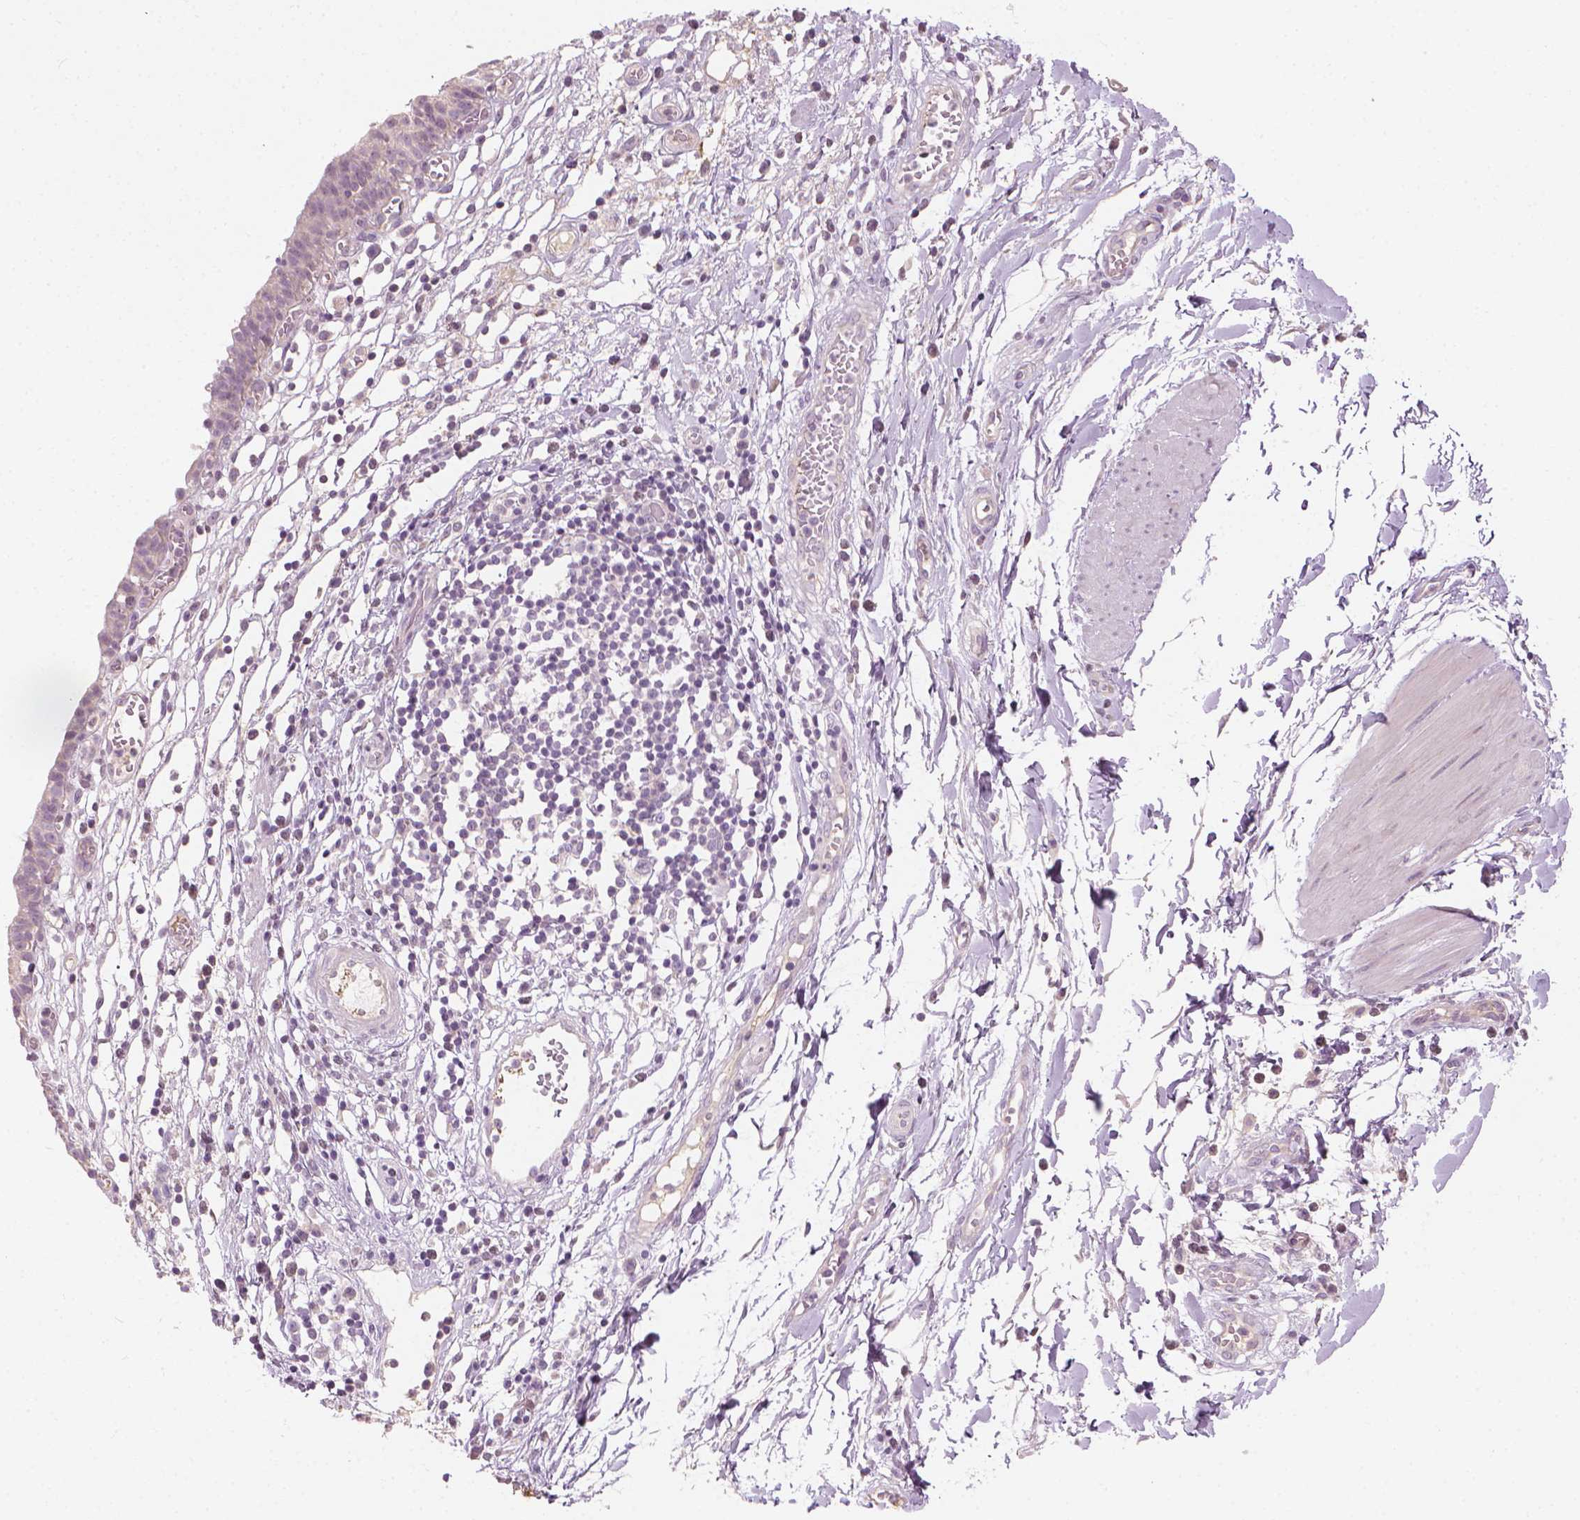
{"staining": {"intensity": "negative", "quantity": "none", "location": "none"}, "tissue": "urinary bladder", "cell_type": "Urothelial cells", "image_type": "normal", "snomed": [{"axis": "morphology", "description": "Normal tissue, NOS"}, {"axis": "topography", "description": "Urinary bladder"}], "caption": "A high-resolution image shows immunohistochemistry staining of unremarkable urinary bladder, which shows no significant positivity in urothelial cells.", "gene": "CFAP126", "patient": {"sex": "male", "age": 64}}